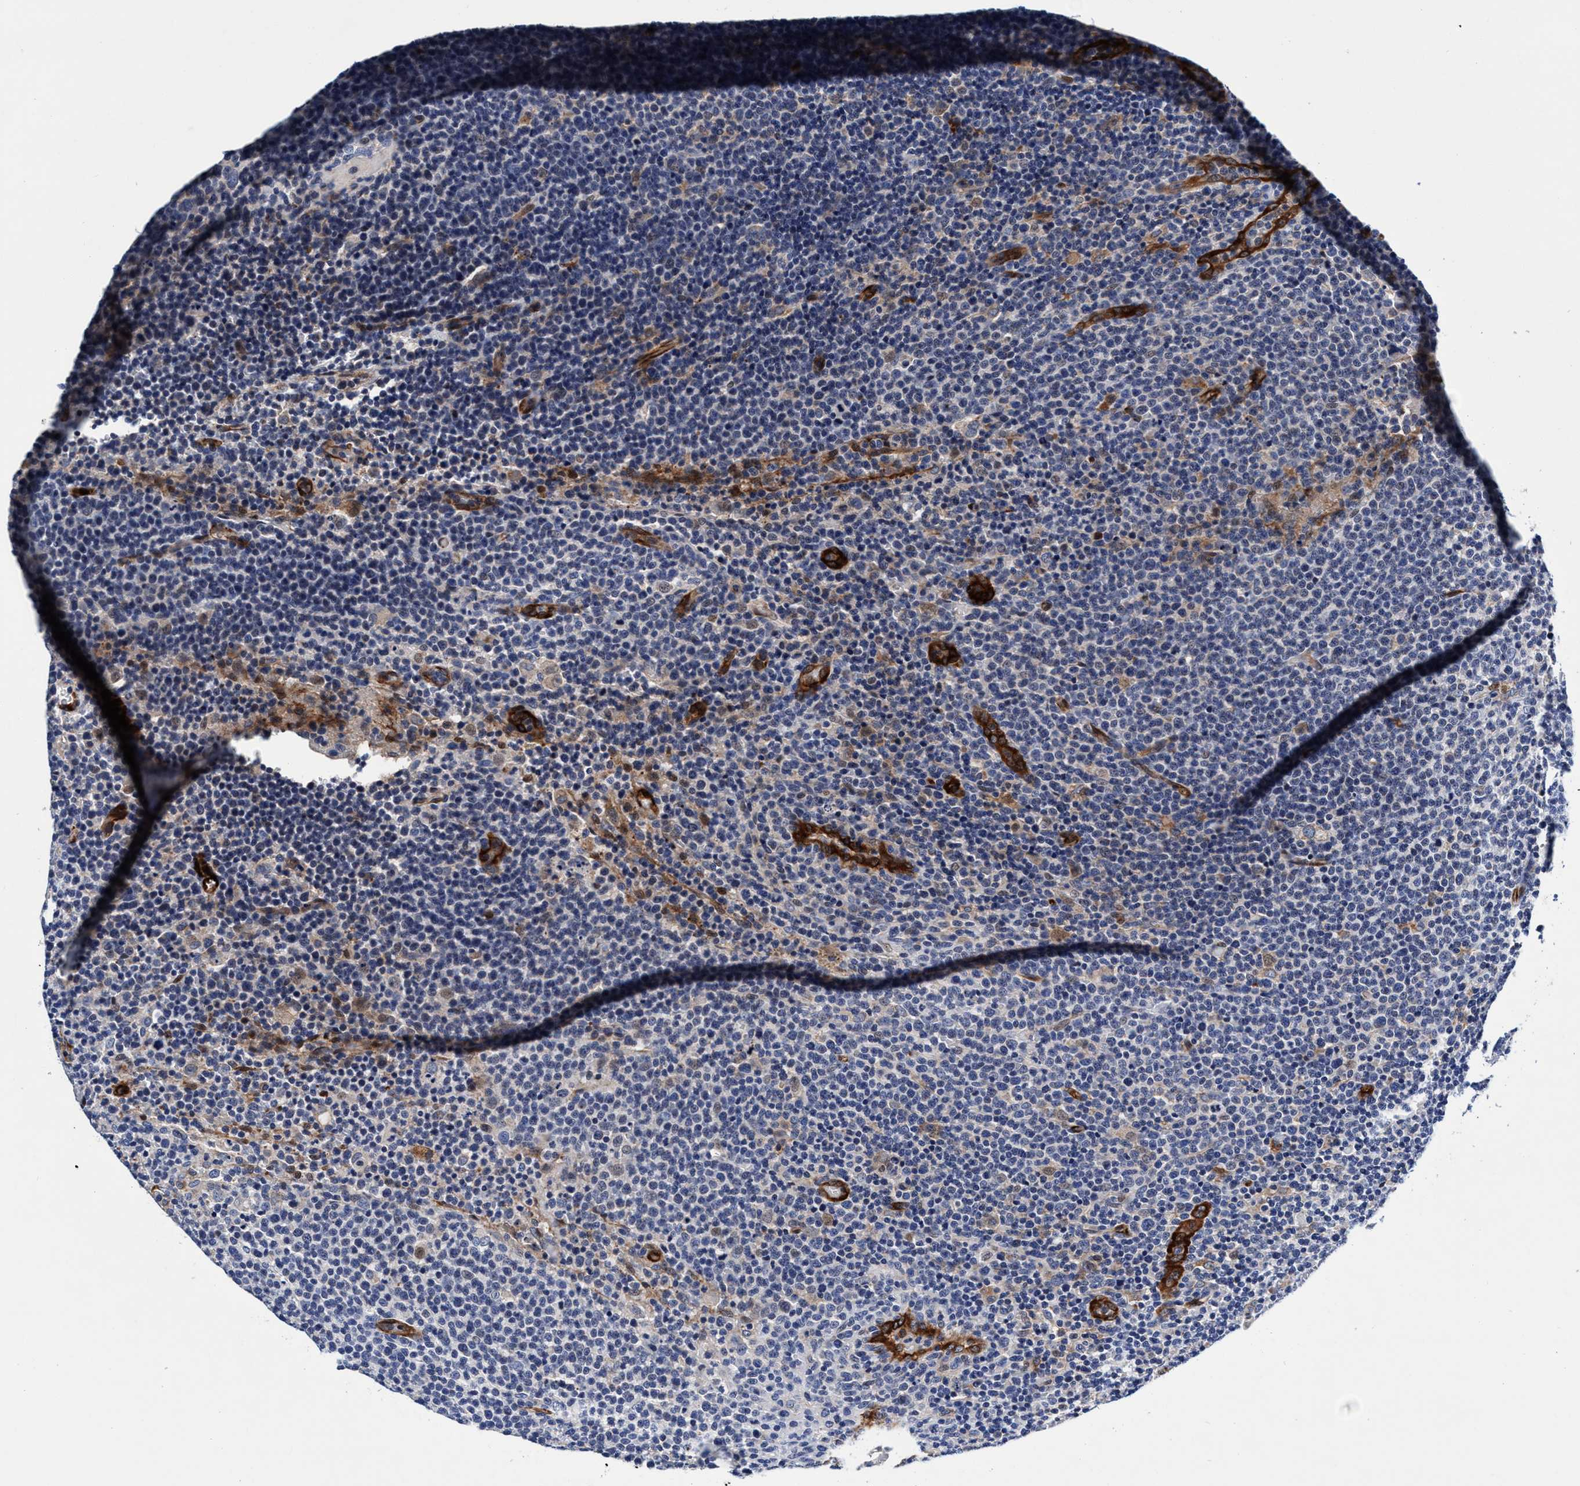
{"staining": {"intensity": "weak", "quantity": "<25%", "location": "cytoplasmic/membranous"}, "tissue": "lymphoma", "cell_type": "Tumor cells", "image_type": "cancer", "snomed": [{"axis": "morphology", "description": "Malignant lymphoma, non-Hodgkin's type, High grade"}, {"axis": "topography", "description": "Lymph node"}], "caption": "A micrograph of human malignant lymphoma, non-Hodgkin's type (high-grade) is negative for staining in tumor cells.", "gene": "UBALD2", "patient": {"sex": "male", "age": 61}}